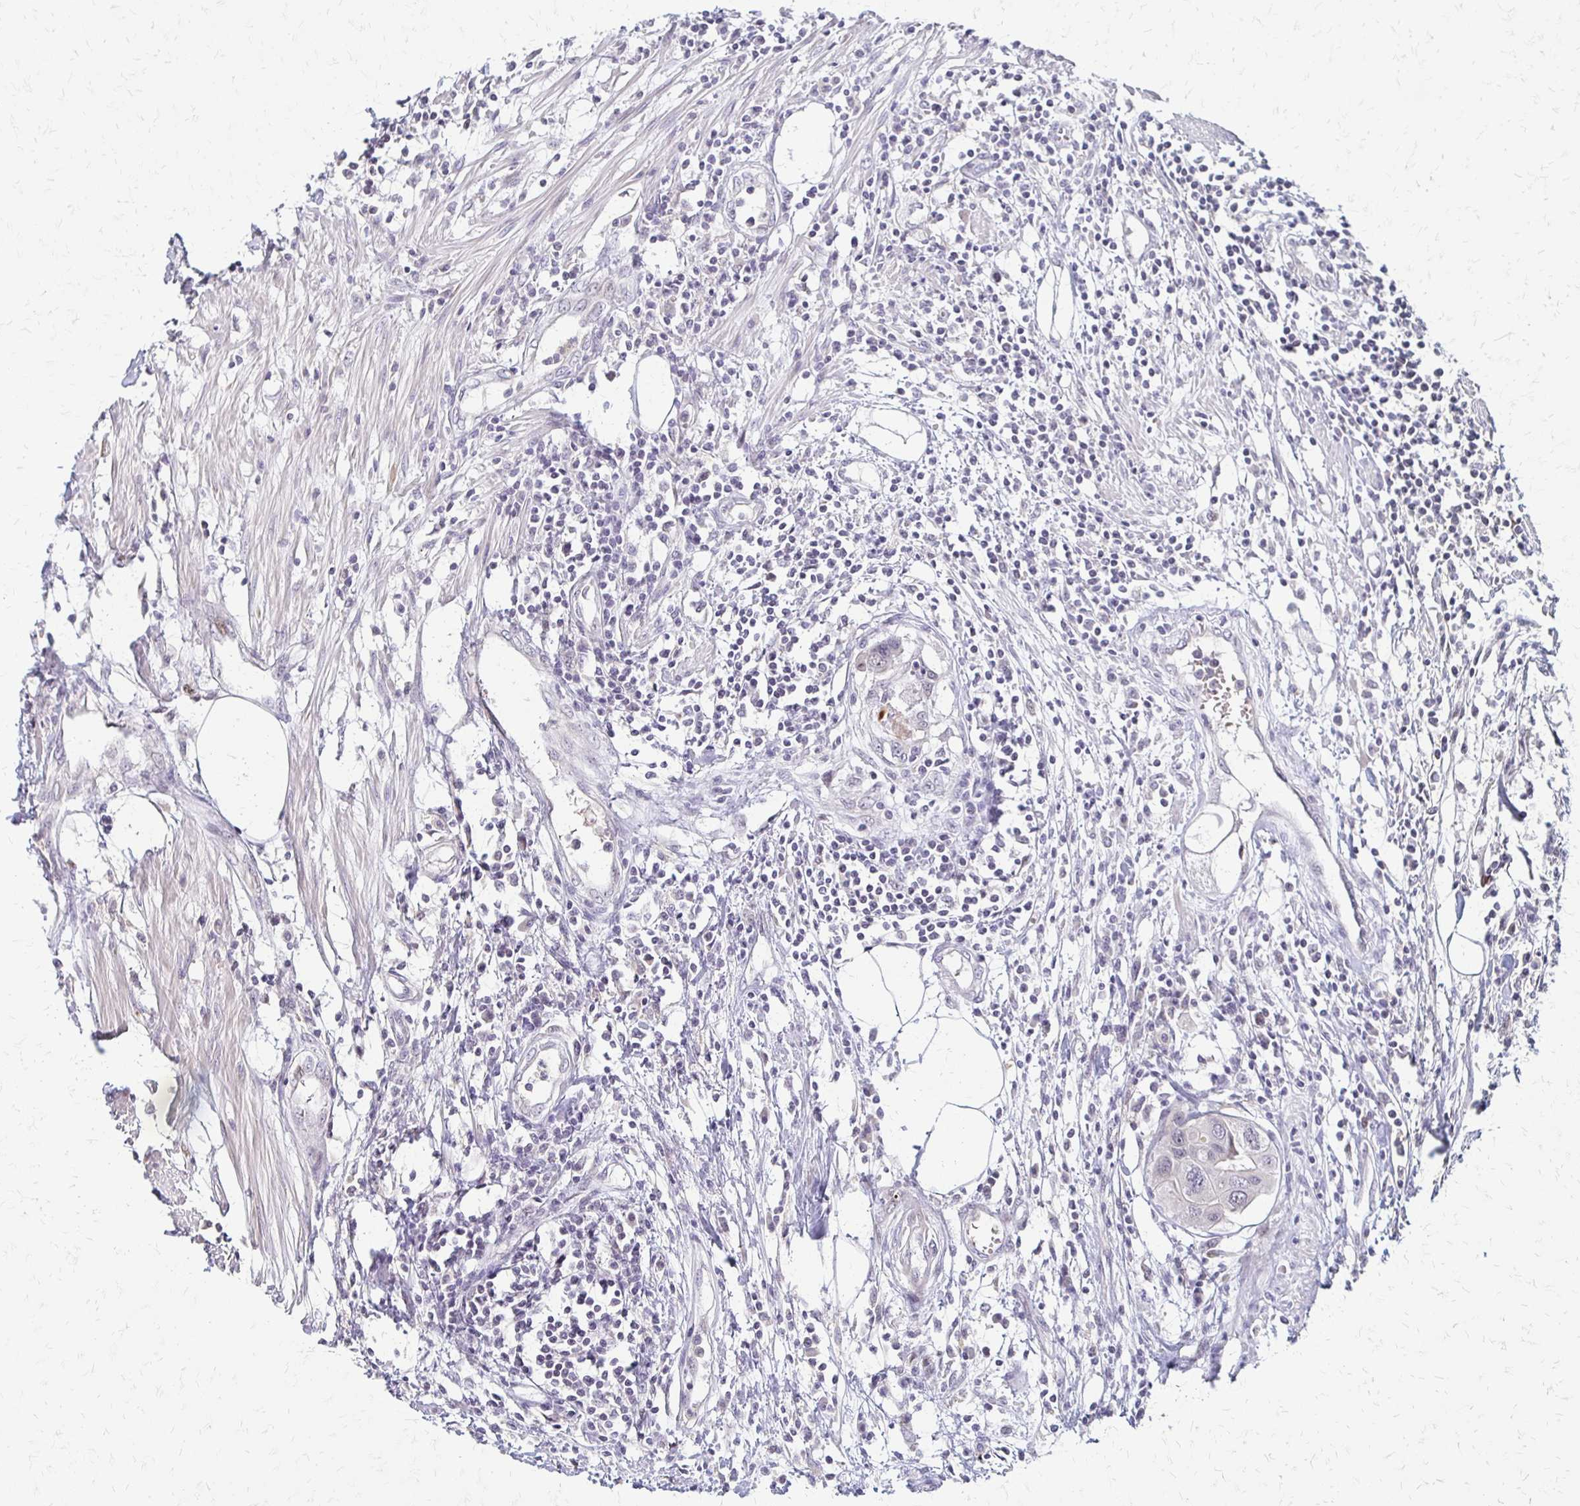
{"staining": {"intensity": "negative", "quantity": "none", "location": "none"}, "tissue": "colorectal cancer", "cell_type": "Tumor cells", "image_type": "cancer", "snomed": [{"axis": "morphology", "description": "Adenocarcinoma, NOS"}, {"axis": "topography", "description": "Colon"}], "caption": "Tumor cells are negative for brown protein staining in colorectal cancer.", "gene": "TRIR", "patient": {"sex": "male", "age": 77}}